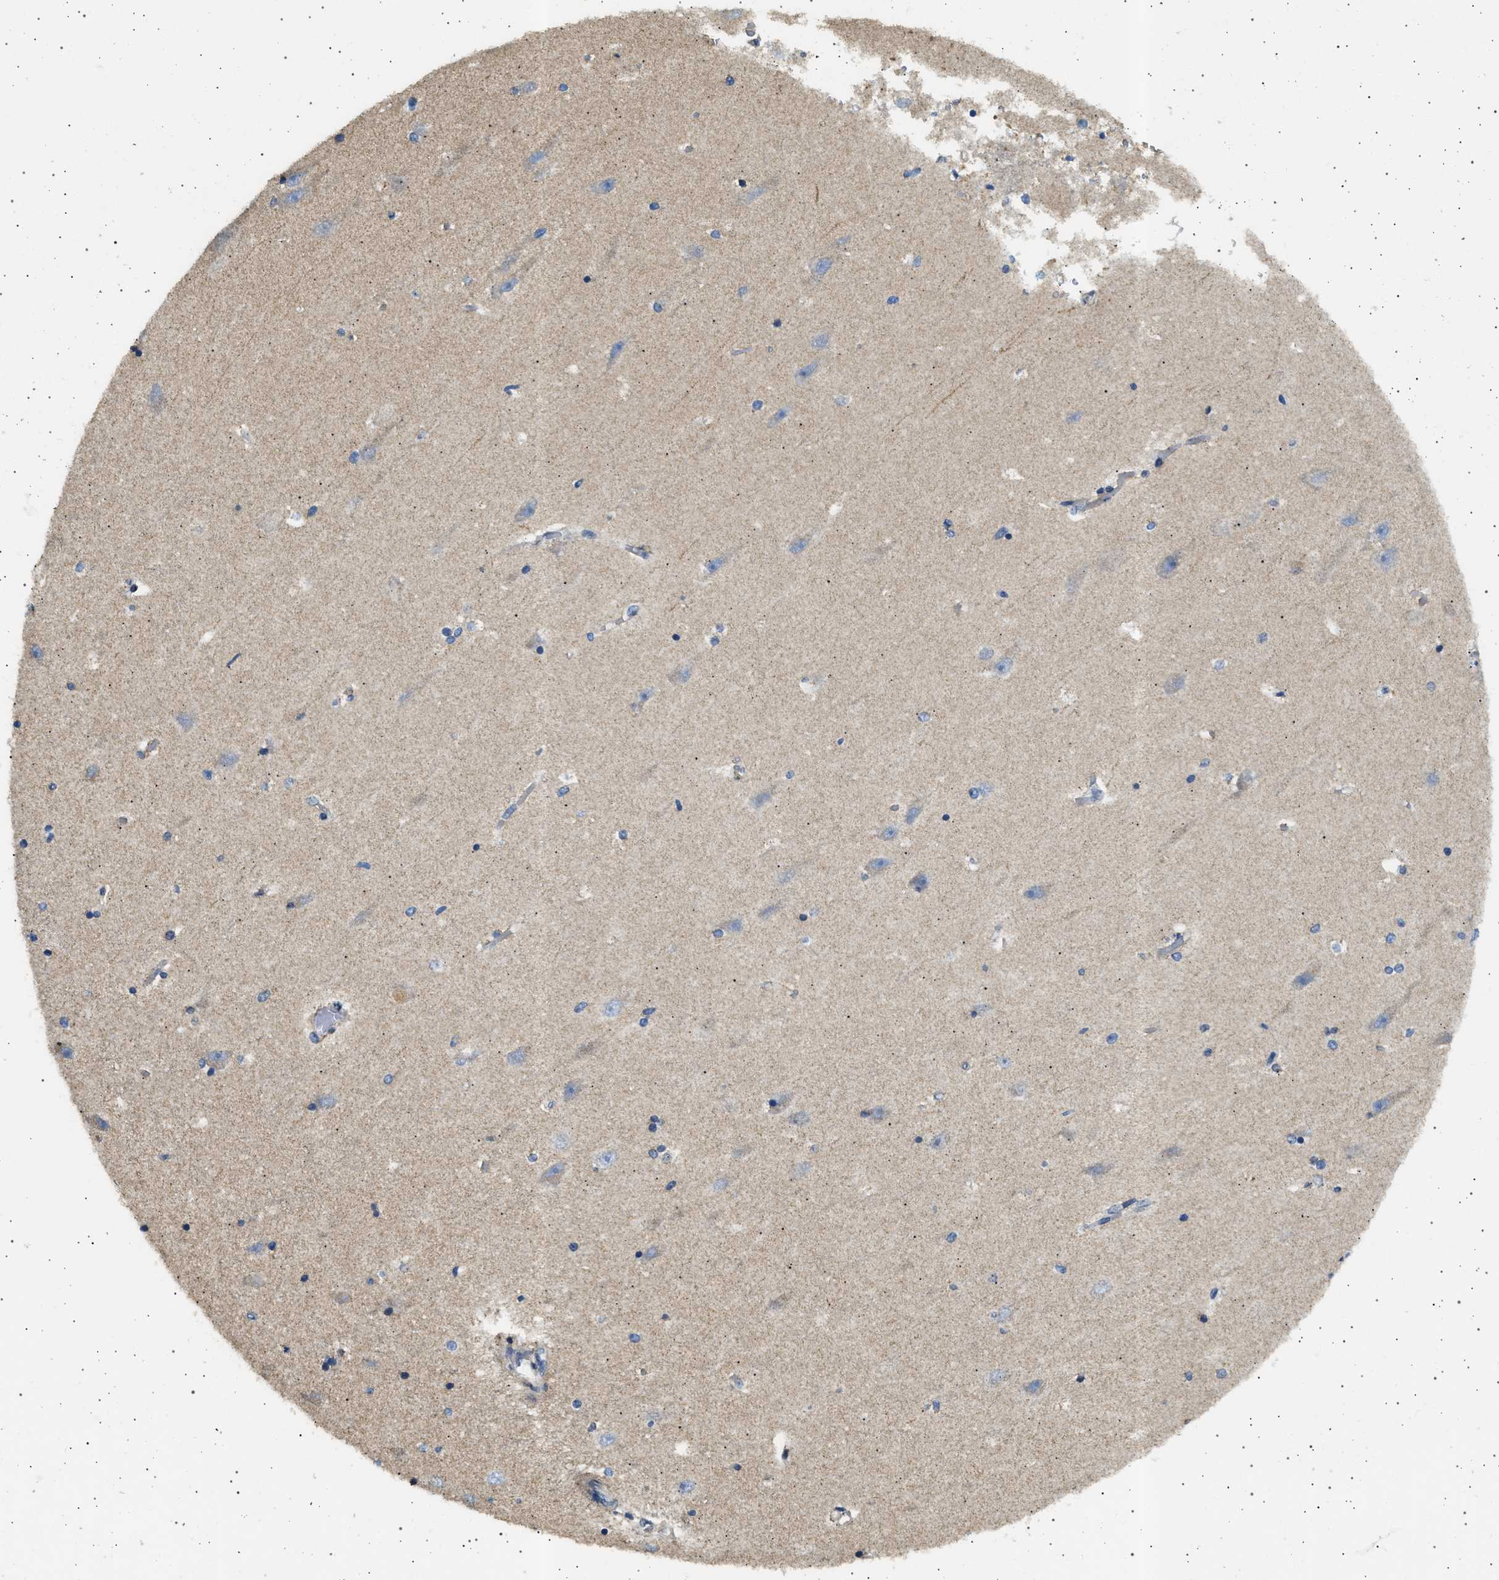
{"staining": {"intensity": "negative", "quantity": "none", "location": "none"}, "tissue": "hippocampus", "cell_type": "Glial cells", "image_type": "normal", "snomed": [{"axis": "morphology", "description": "Normal tissue, NOS"}, {"axis": "topography", "description": "Hippocampus"}], "caption": "Immunohistochemical staining of unremarkable human hippocampus demonstrates no significant expression in glial cells.", "gene": "KCNA4", "patient": {"sex": "male", "age": 45}}